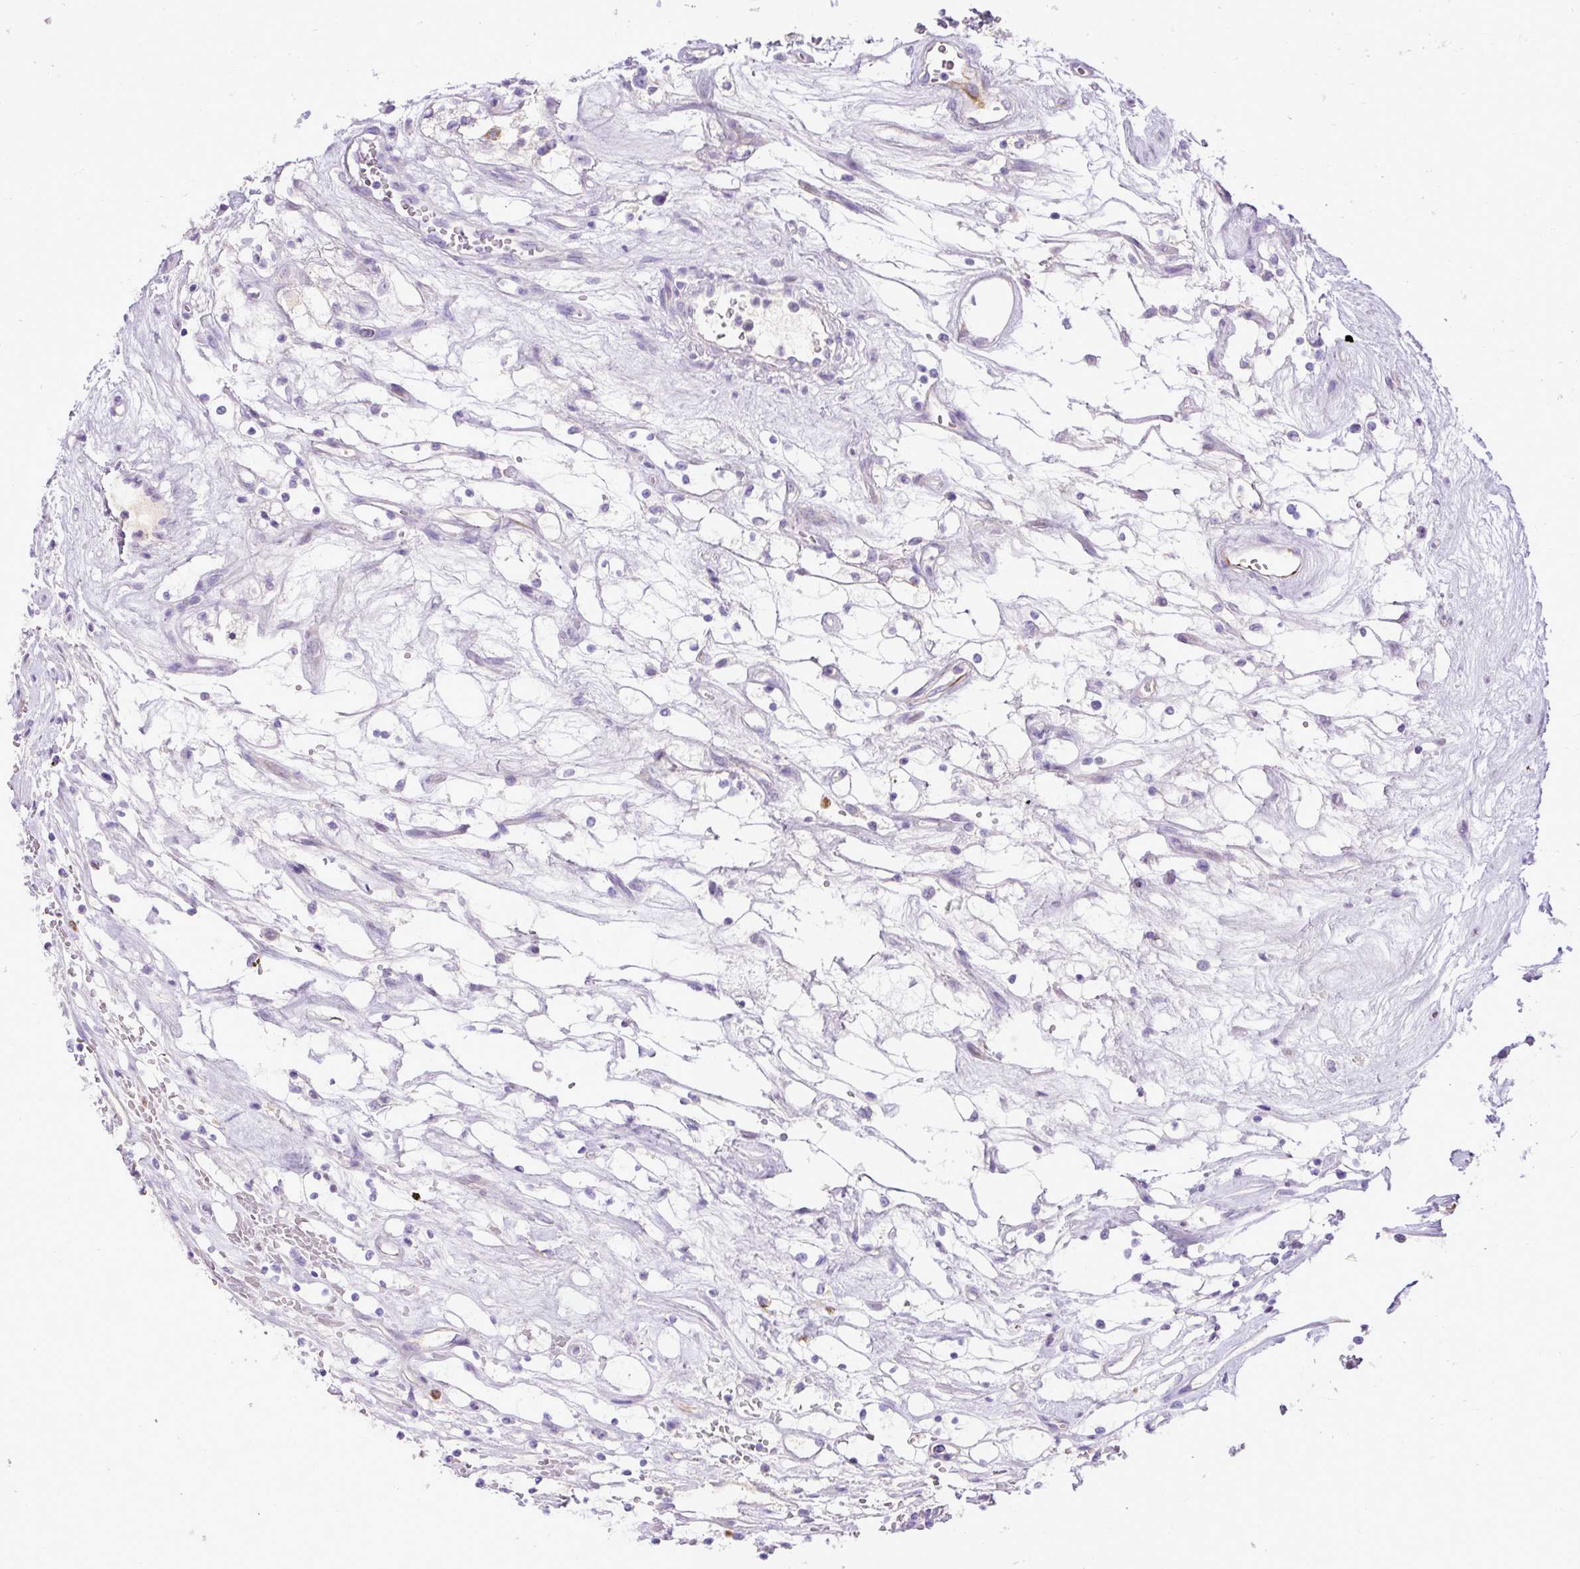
{"staining": {"intensity": "negative", "quantity": "none", "location": "none"}, "tissue": "renal cancer", "cell_type": "Tumor cells", "image_type": "cancer", "snomed": [{"axis": "morphology", "description": "Adenocarcinoma, NOS"}, {"axis": "topography", "description": "Kidney"}], "caption": "There is no significant staining in tumor cells of renal cancer (adenocarcinoma).", "gene": "SPTBN5", "patient": {"sex": "female", "age": 69}}